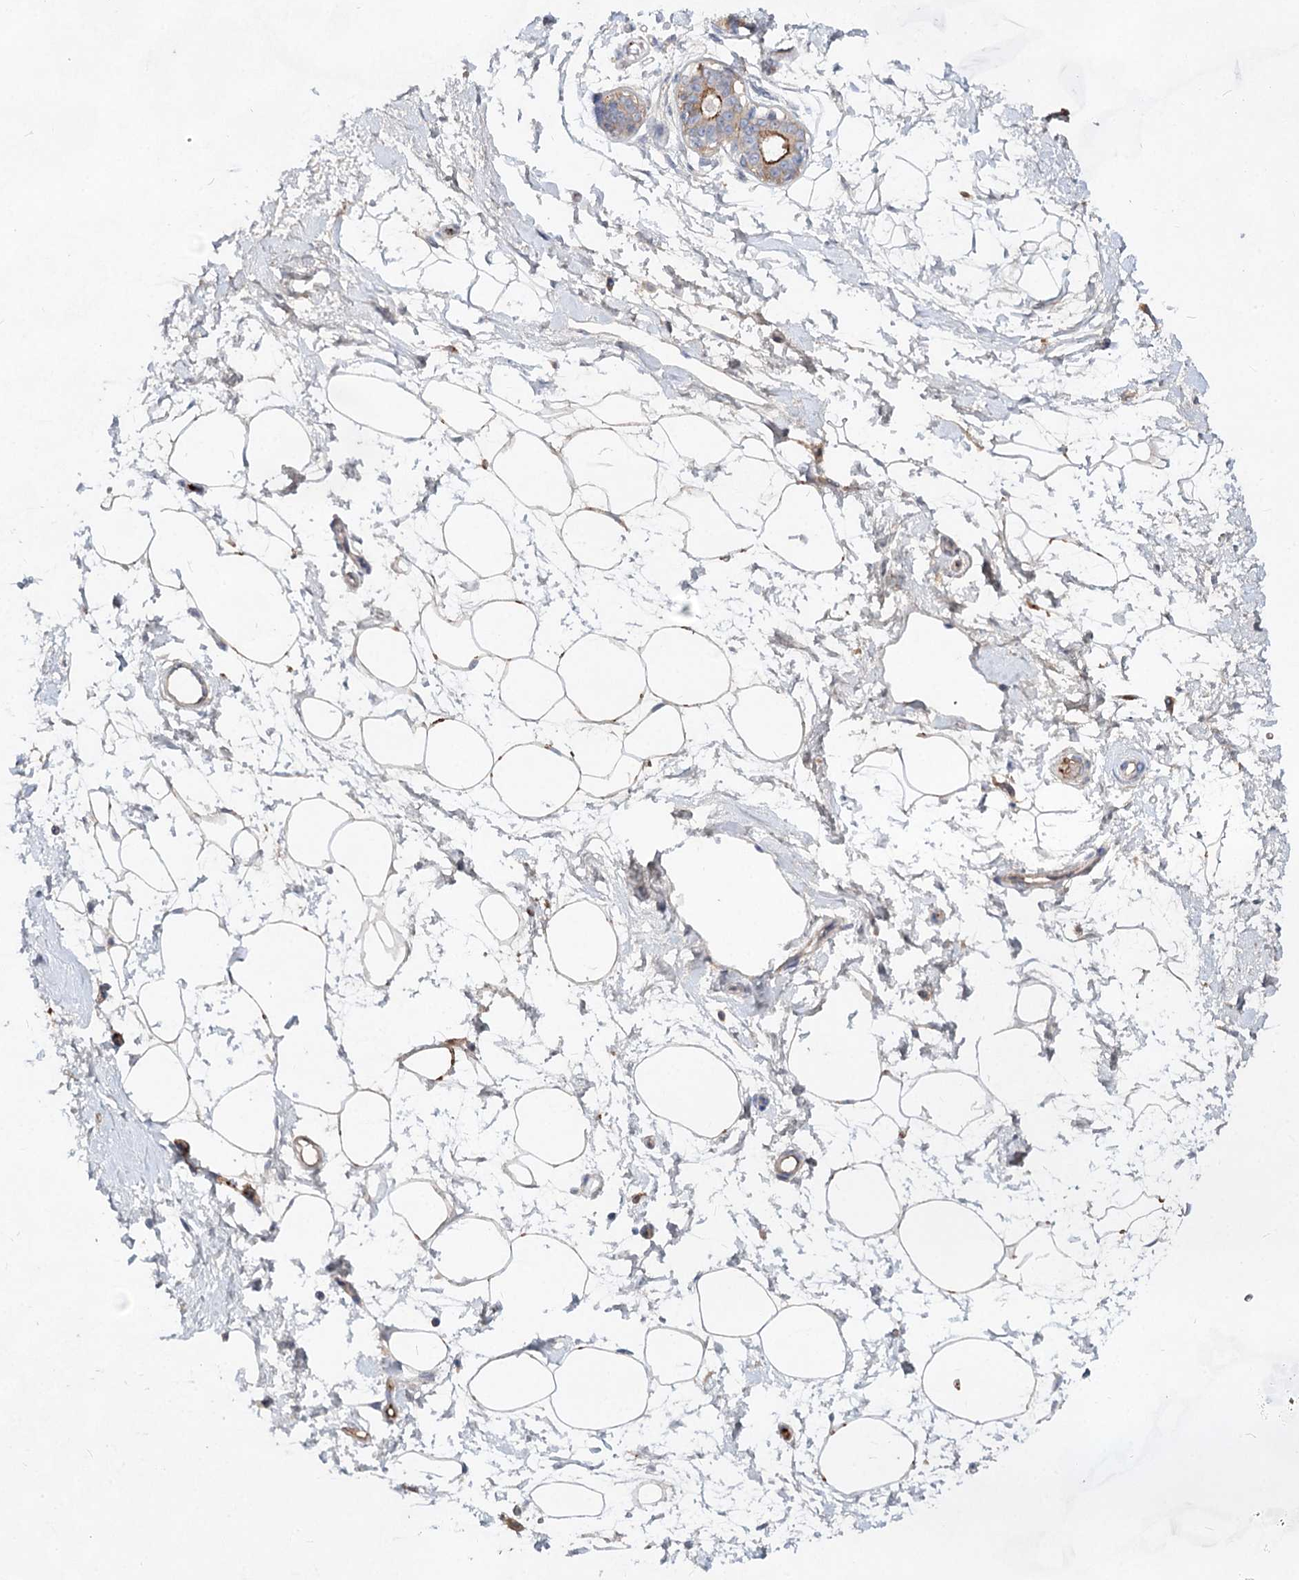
{"staining": {"intensity": "negative", "quantity": "none", "location": "none"}, "tissue": "breast", "cell_type": "Adipocytes", "image_type": "normal", "snomed": [{"axis": "morphology", "description": "Normal tissue, NOS"}, {"axis": "topography", "description": "Breast"}], "caption": "DAB (3,3'-diaminobenzidine) immunohistochemical staining of benign human breast exhibits no significant expression in adipocytes. (IHC, brightfield microscopy, high magnification).", "gene": "TASOR2", "patient": {"sex": "female", "age": 45}}